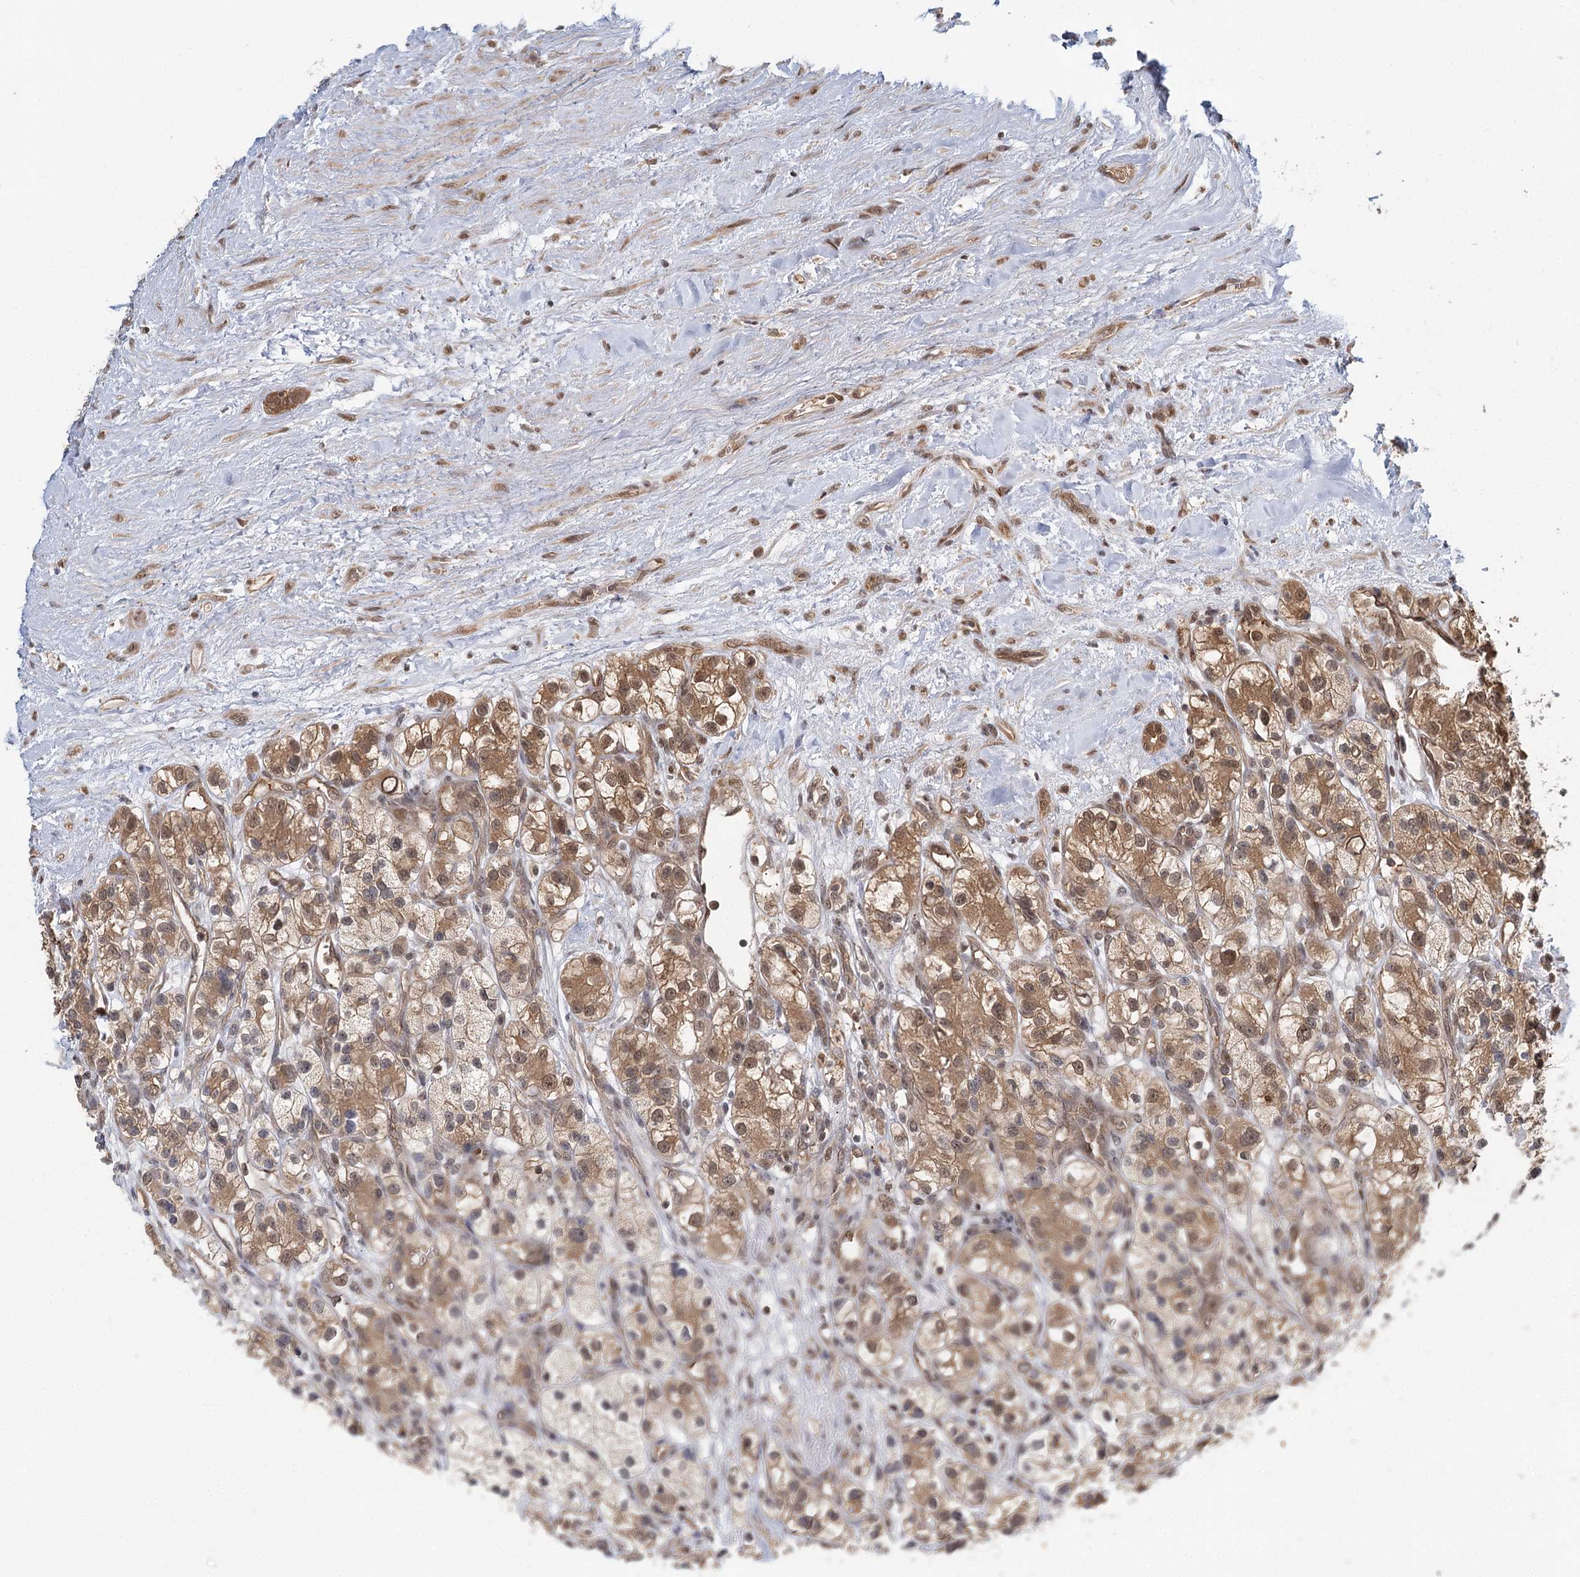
{"staining": {"intensity": "moderate", "quantity": "25%-75%", "location": "cytoplasmic/membranous,nuclear"}, "tissue": "renal cancer", "cell_type": "Tumor cells", "image_type": "cancer", "snomed": [{"axis": "morphology", "description": "Adenocarcinoma, NOS"}, {"axis": "topography", "description": "Kidney"}], "caption": "Immunohistochemical staining of renal cancer (adenocarcinoma) exhibits medium levels of moderate cytoplasmic/membranous and nuclear positivity in about 25%-75% of tumor cells.", "gene": "N6AMT1", "patient": {"sex": "female", "age": 57}}